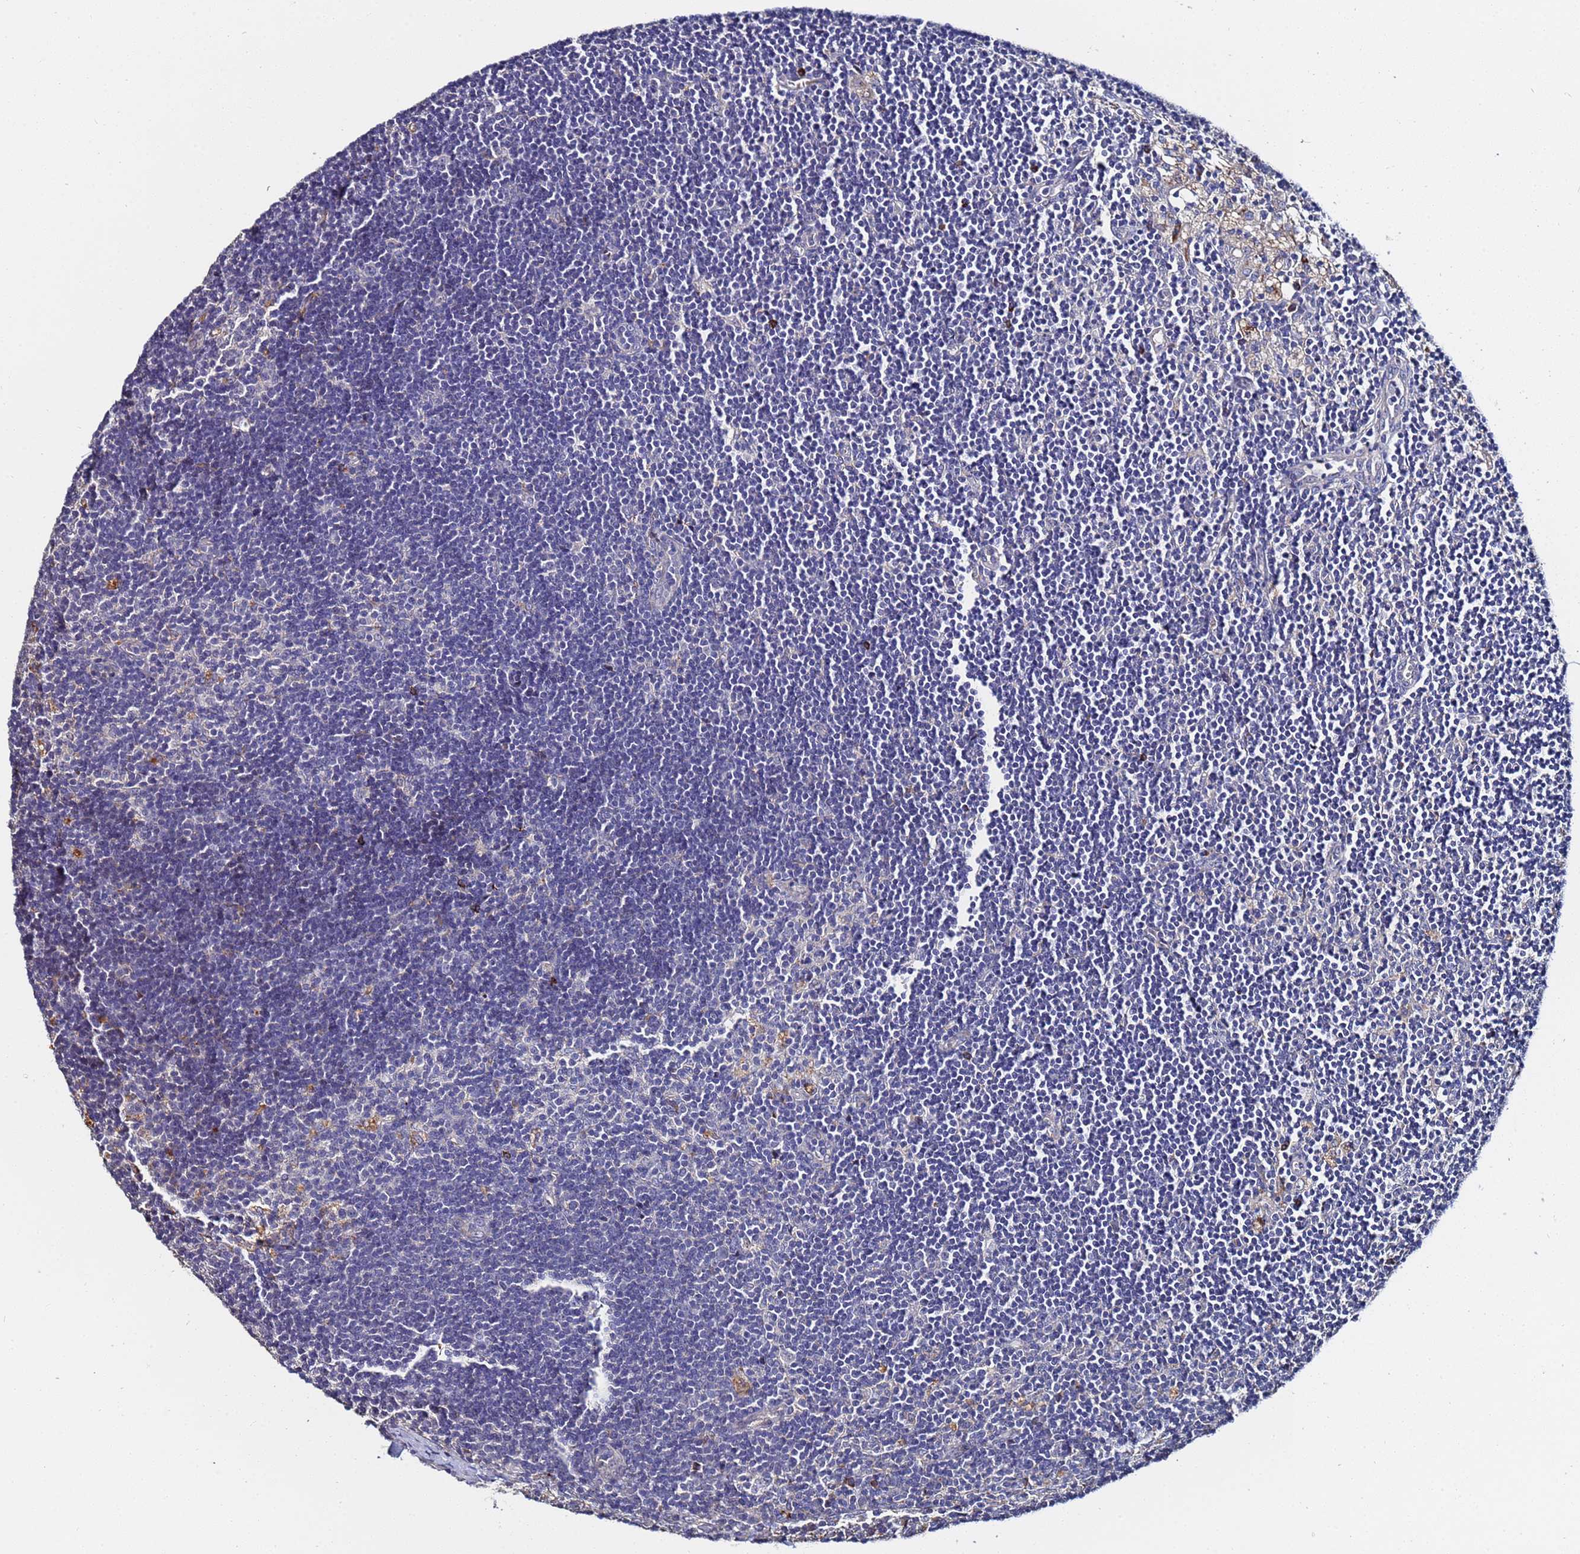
{"staining": {"intensity": "negative", "quantity": "none", "location": "none"}, "tissue": "lymph node", "cell_type": "Germinal center cells", "image_type": "normal", "snomed": [{"axis": "morphology", "description": "Normal tissue, NOS"}, {"axis": "topography", "description": "Lymph node"}], "caption": "This is an immunohistochemistry (IHC) image of normal human lymph node. There is no expression in germinal center cells.", "gene": "TCP10L", "patient": {"sex": "male", "age": 24}}